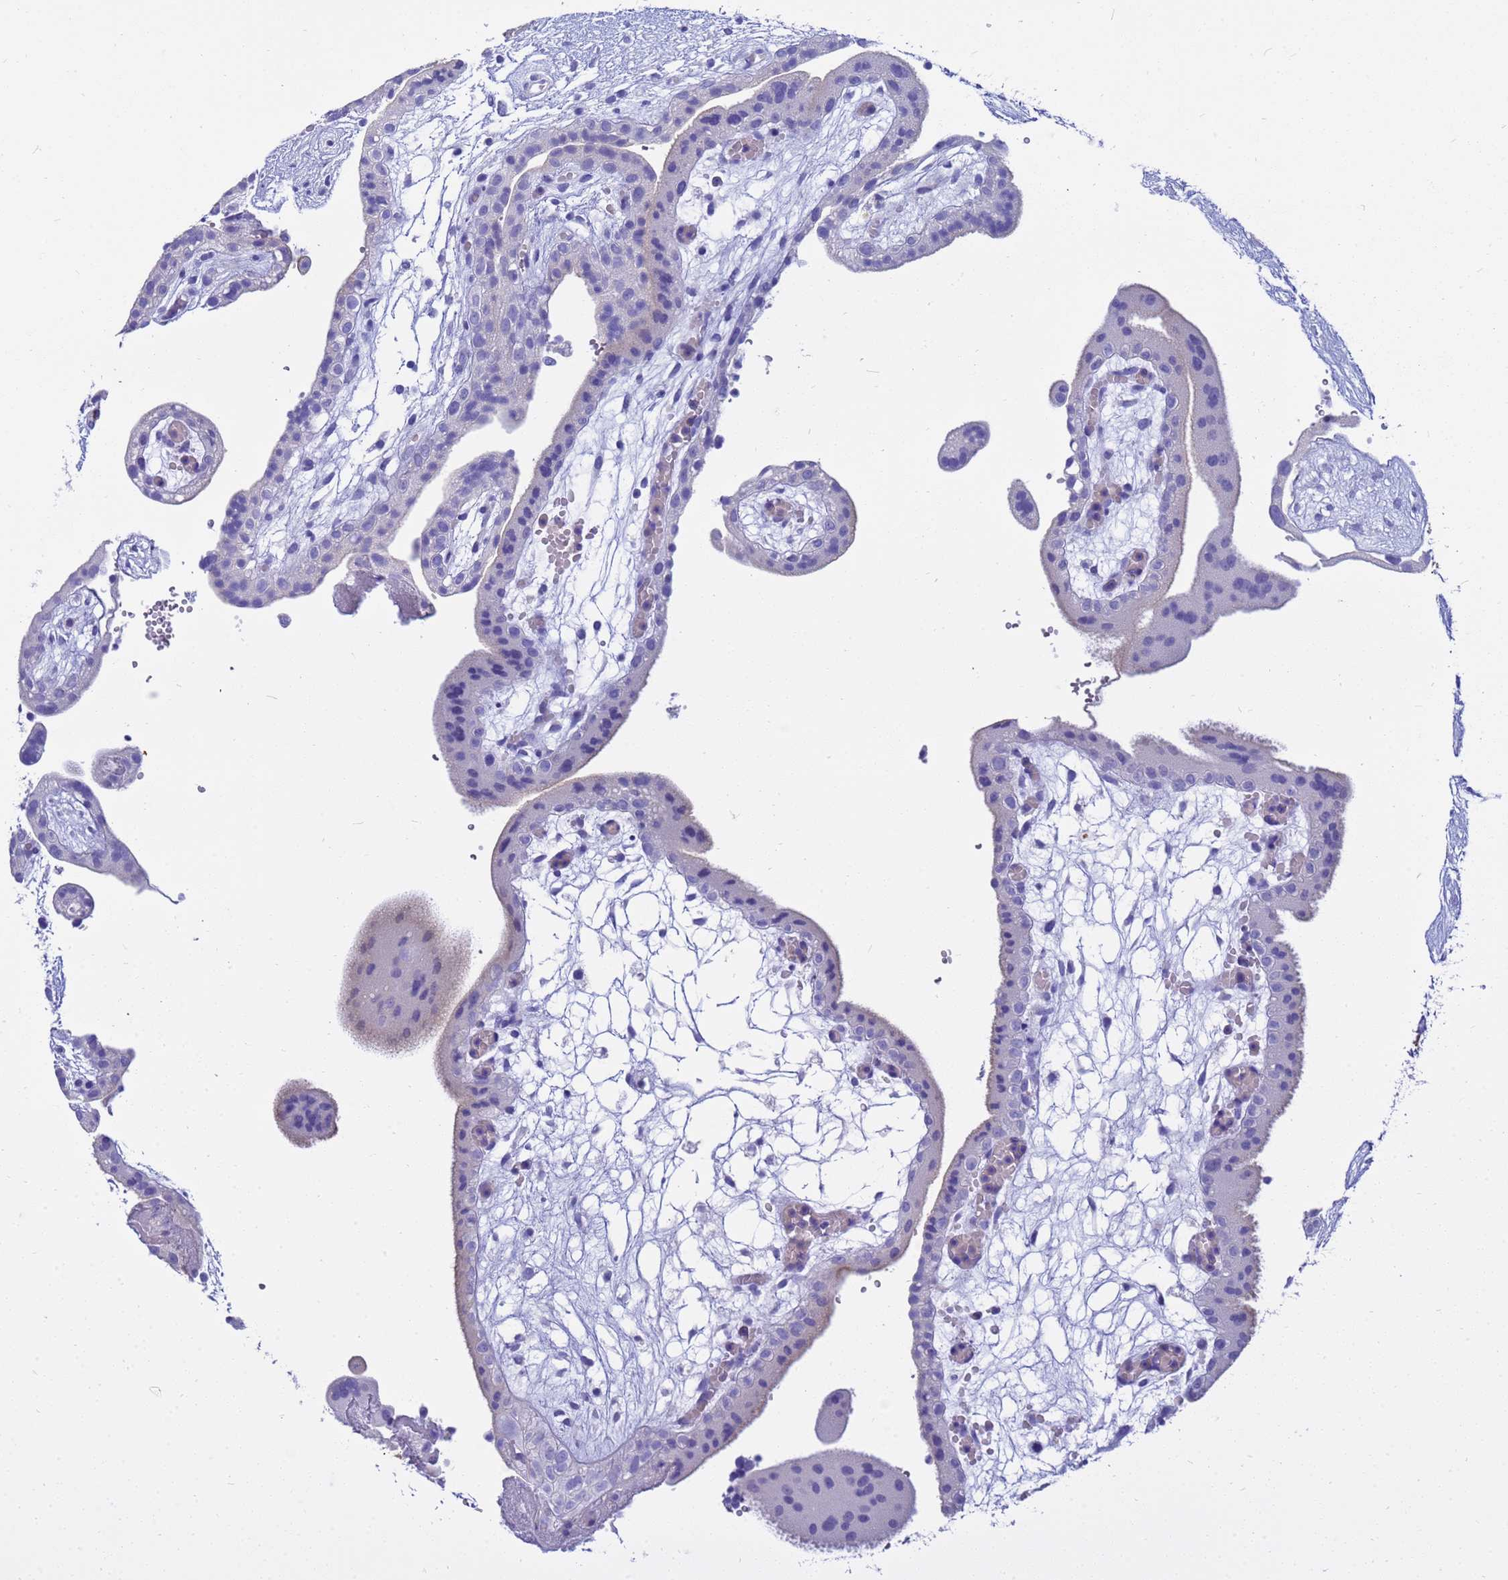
{"staining": {"intensity": "negative", "quantity": "none", "location": "none"}, "tissue": "placenta", "cell_type": "Decidual cells", "image_type": "normal", "snomed": [{"axis": "morphology", "description": "Normal tissue, NOS"}, {"axis": "topography", "description": "Placenta"}], "caption": "Image shows no protein expression in decidual cells of benign placenta. (DAB IHC with hematoxylin counter stain).", "gene": "SYCN", "patient": {"sex": "female", "age": 18}}